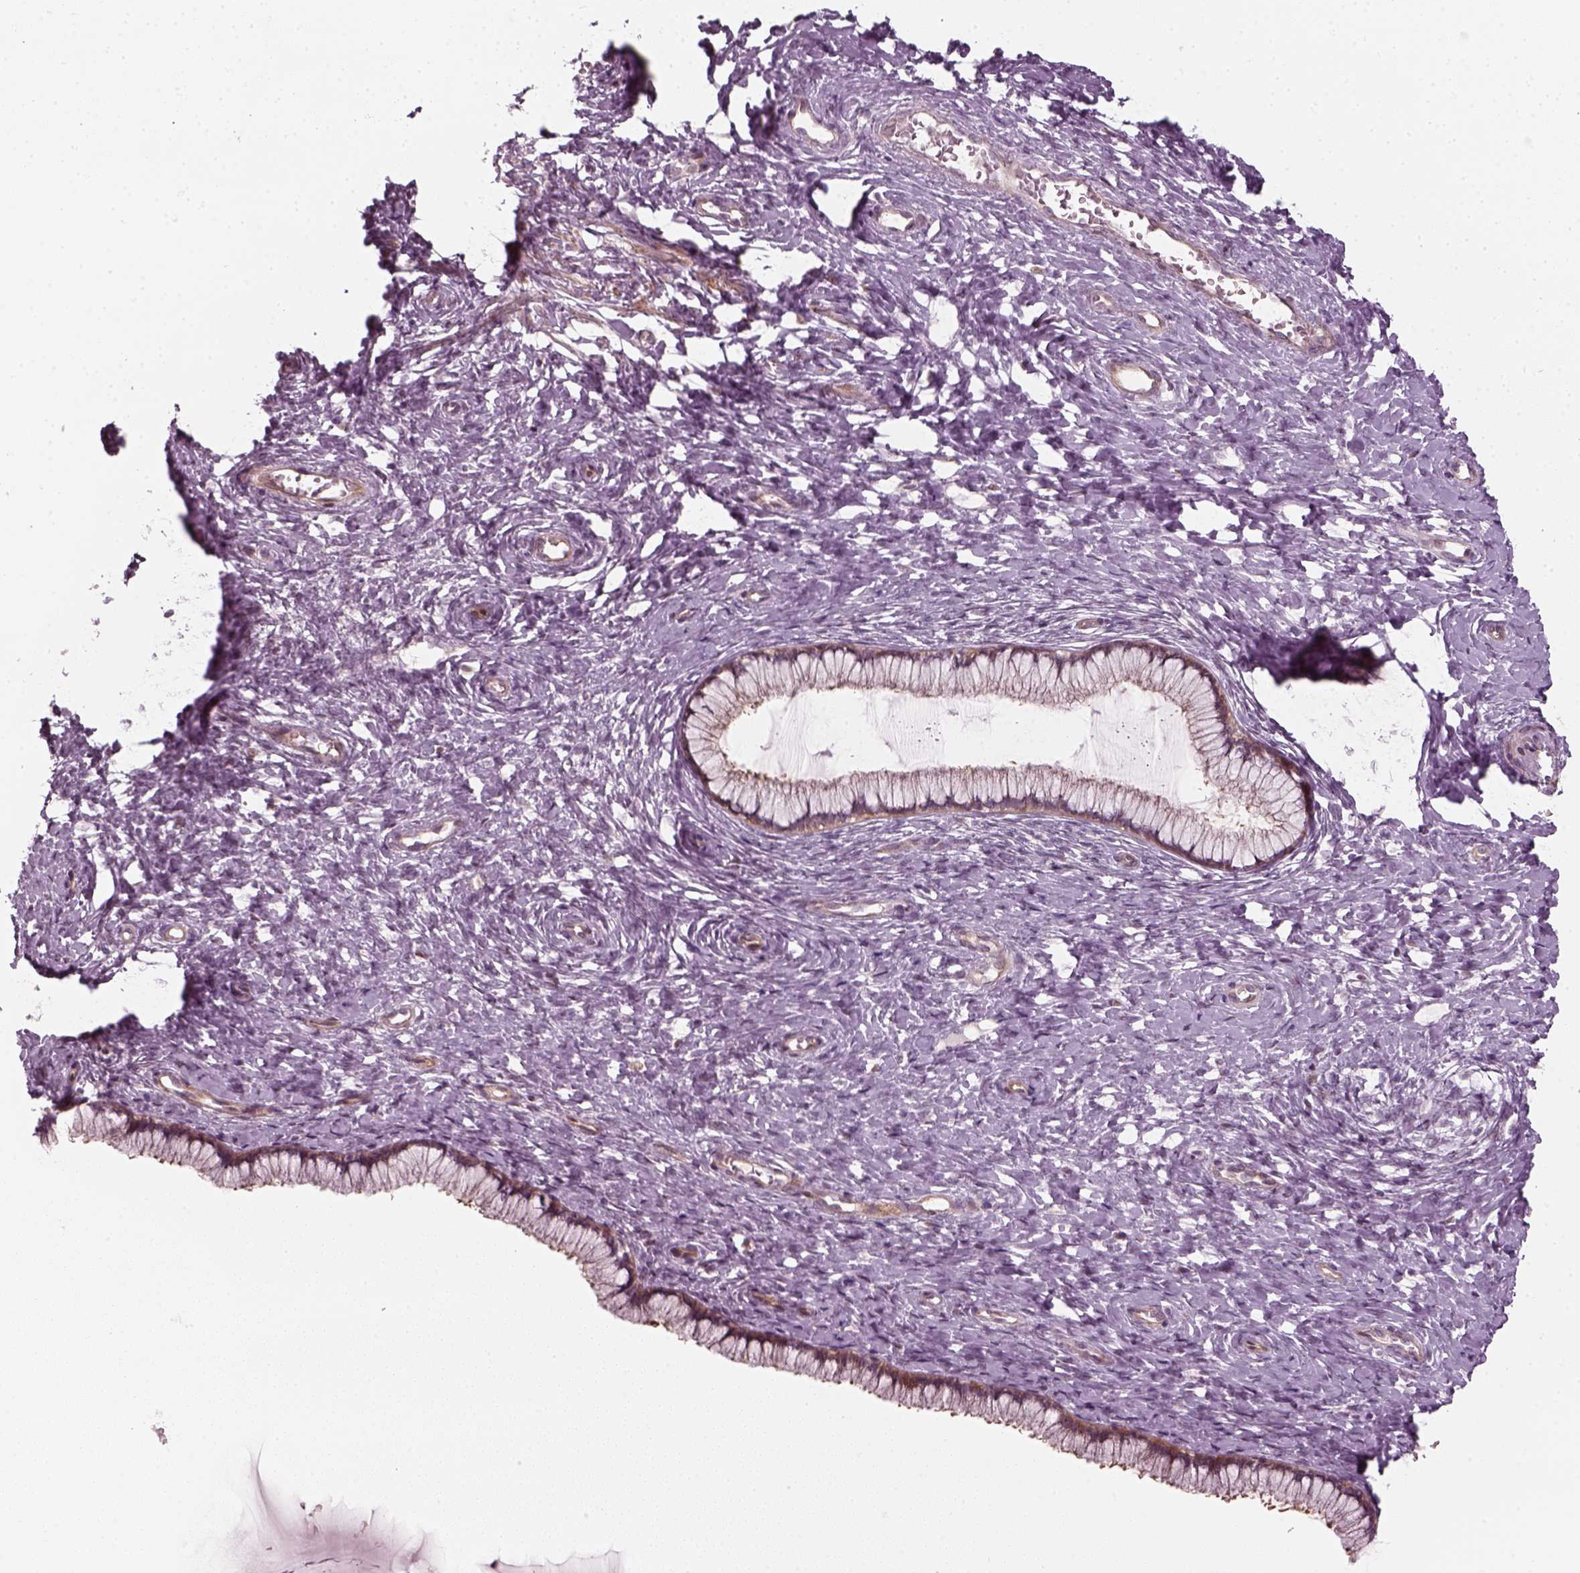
{"staining": {"intensity": "moderate", "quantity": "25%-75%", "location": "cytoplasmic/membranous"}, "tissue": "cervix", "cell_type": "Glandular cells", "image_type": "normal", "snomed": [{"axis": "morphology", "description": "Normal tissue, NOS"}, {"axis": "topography", "description": "Cervix"}], "caption": "Human cervix stained for a protein (brown) exhibits moderate cytoplasmic/membranous positive positivity in about 25%-75% of glandular cells.", "gene": "DNASE1L1", "patient": {"sex": "female", "age": 37}}